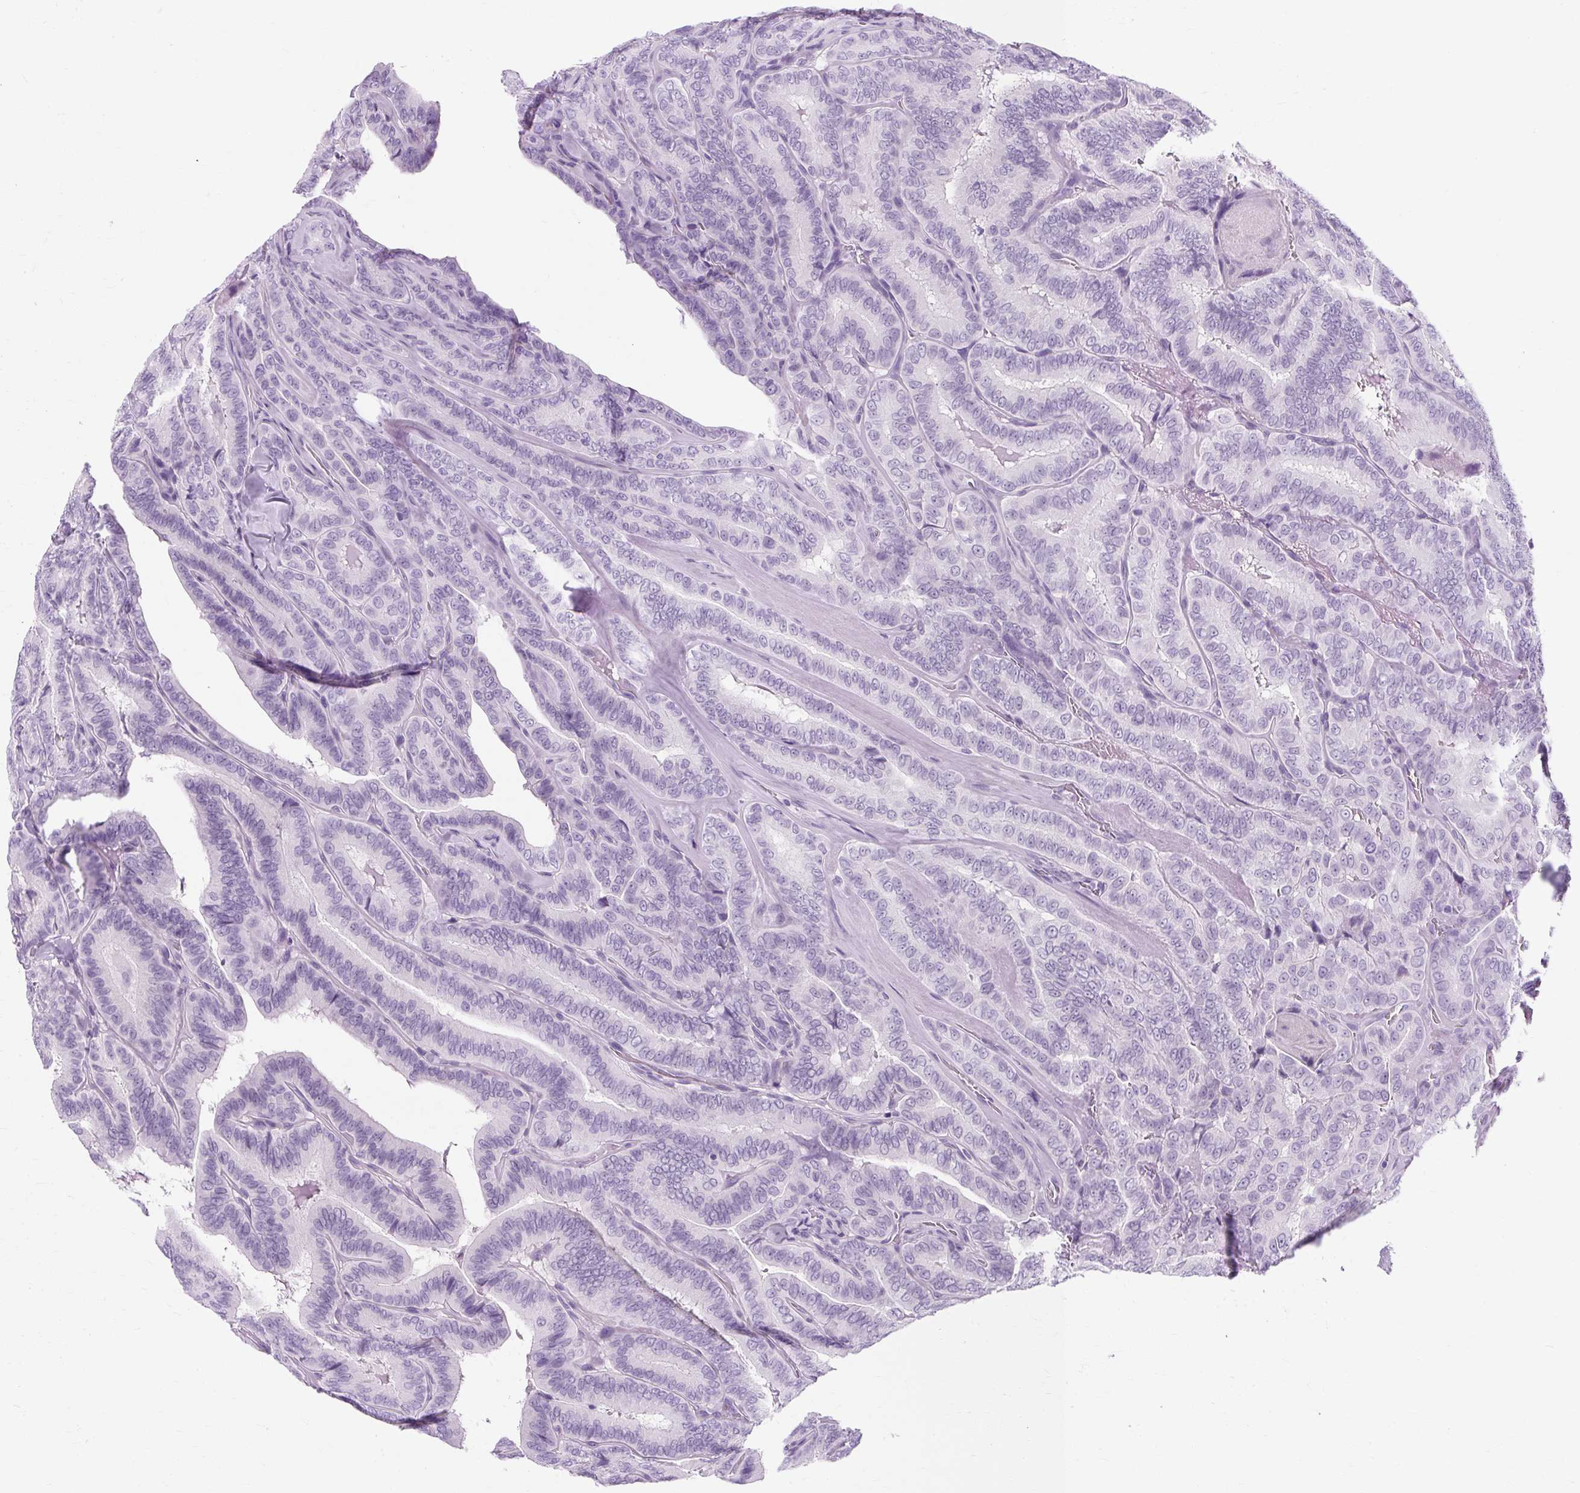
{"staining": {"intensity": "negative", "quantity": "none", "location": "none"}, "tissue": "thyroid cancer", "cell_type": "Tumor cells", "image_type": "cancer", "snomed": [{"axis": "morphology", "description": "Papillary adenocarcinoma, NOS"}, {"axis": "topography", "description": "Thyroid gland"}], "caption": "Immunohistochemistry of human papillary adenocarcinoma (thyroid) displays no expression in tumor cells.", "gene": "RYBP", "patient": {"sex": "male", "age": 61}}